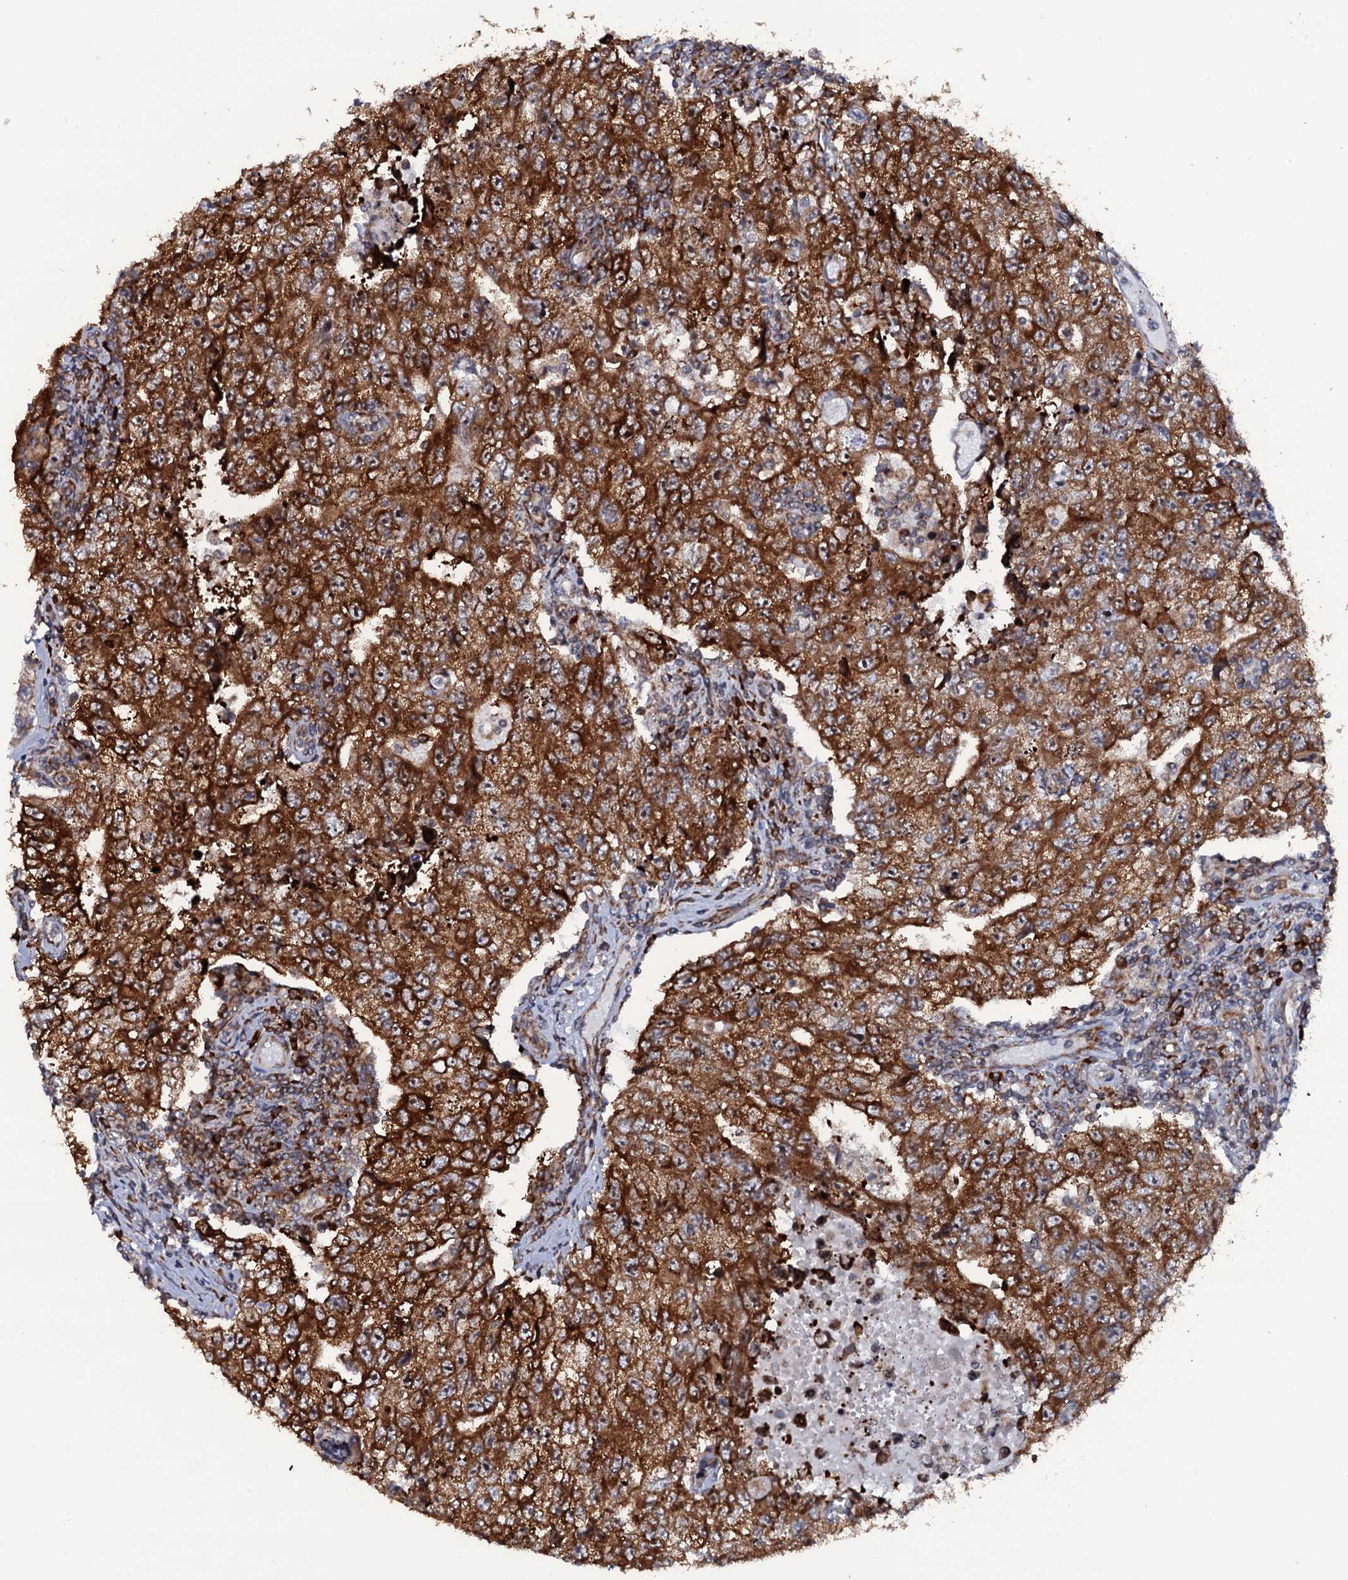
{"staining": {"intensity": "strong", "quantity": ">75%", "location": "cytoplasmic/membranous"}, "tissue": "testis cancer", "cell_type": "Tumor cells", "image_type": "cancer", "snomed": [{"axis": "morphology", "description": "Carcinoma, Embryonal, NOS"}, {"axis": "topography", "description": "Testis"}], "caption": "Human embryonal carcinoma (testis) stained with a protein marker demonstrates strong staining in tumor cells.", "gene": "SPTY2D1", "patient": {"sex": "male", "age": 17}}